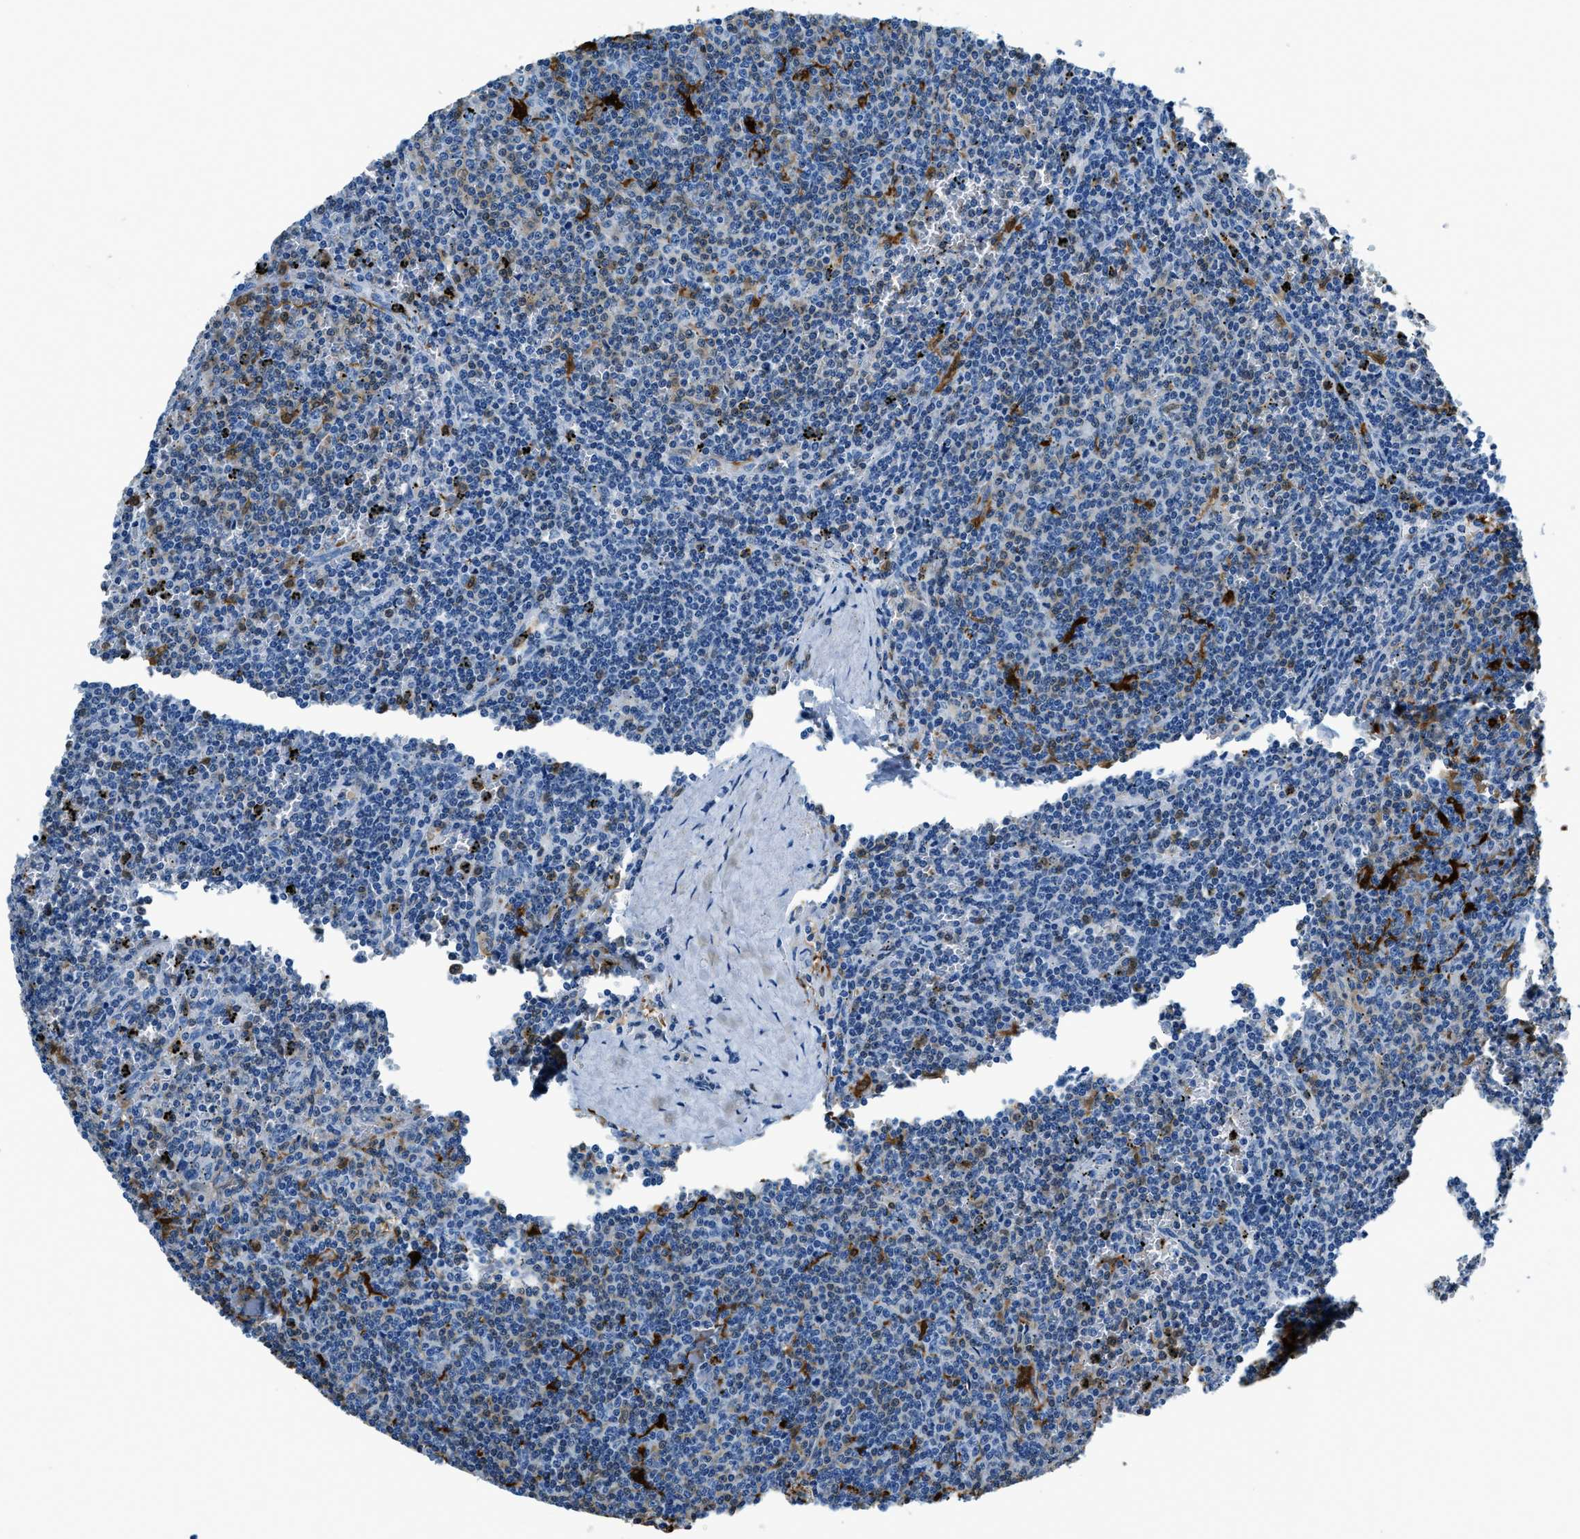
{"staining": {"intensity": "negative", "quantity": "none", "location": "none"}, "tissue": "lymphoma", "cell_type": "Tumor cells", "image_type": "cancer", "snomed": [{"axis": "morphology", "description": "Malignant lymphoma, non-Hodgkin's type, Low grade"}, {"axis": "topography", "description": "Spleen"}], "caption": "The immunohistochemistry (IHC) image has no significant positivity in tumor cells of malignant lymphoma, non-Hodgkin's type (low-grade) tissue. Brightfield microscopy of IHC stained with DAB (brown) and hematoxylin (blue), captured at high magnification.", "gene": "CAPG", "patient": {"sex": "female", "age": 50}}